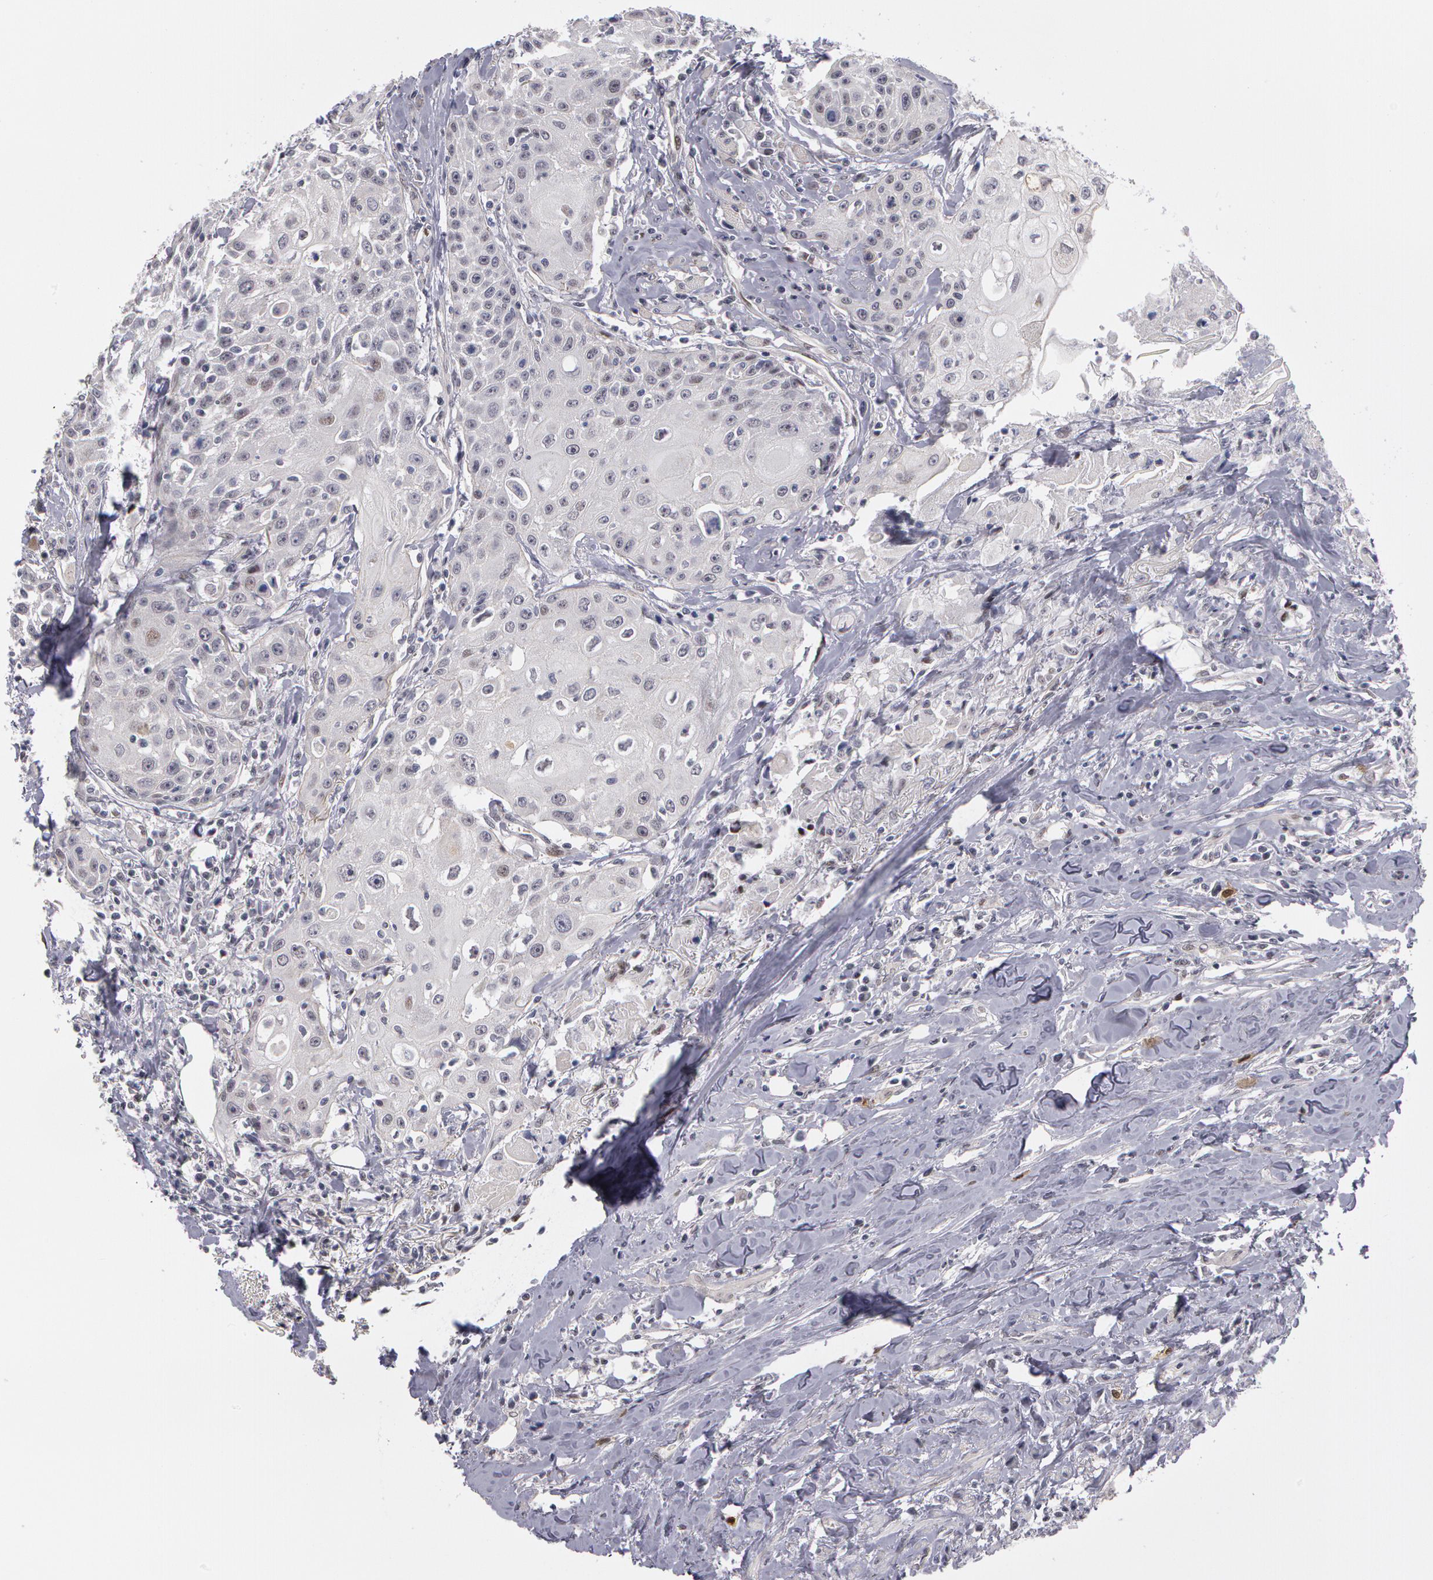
{"staining": {"intensity": "negative", "quantity": "none", "location": "none"}, "tissue": "head and neck cancer", "cell_type": "Tumor cells", "image_type": "cancer", "snomed": [{"axis": "morphology", "description": "Squamous cell carcinoma, NOS"}, {"axis": "topography", "description": "Oral tissue"}, {"axis": "topography", "description": "Head-Neck"}], "caption": "The photomicrograph reveals no significant staining in tumor cells of head and neck cancer (squamous cell carcinoma).", "gene": "PRICKLE1", "patient": {"sex": "female", "age": 82}}